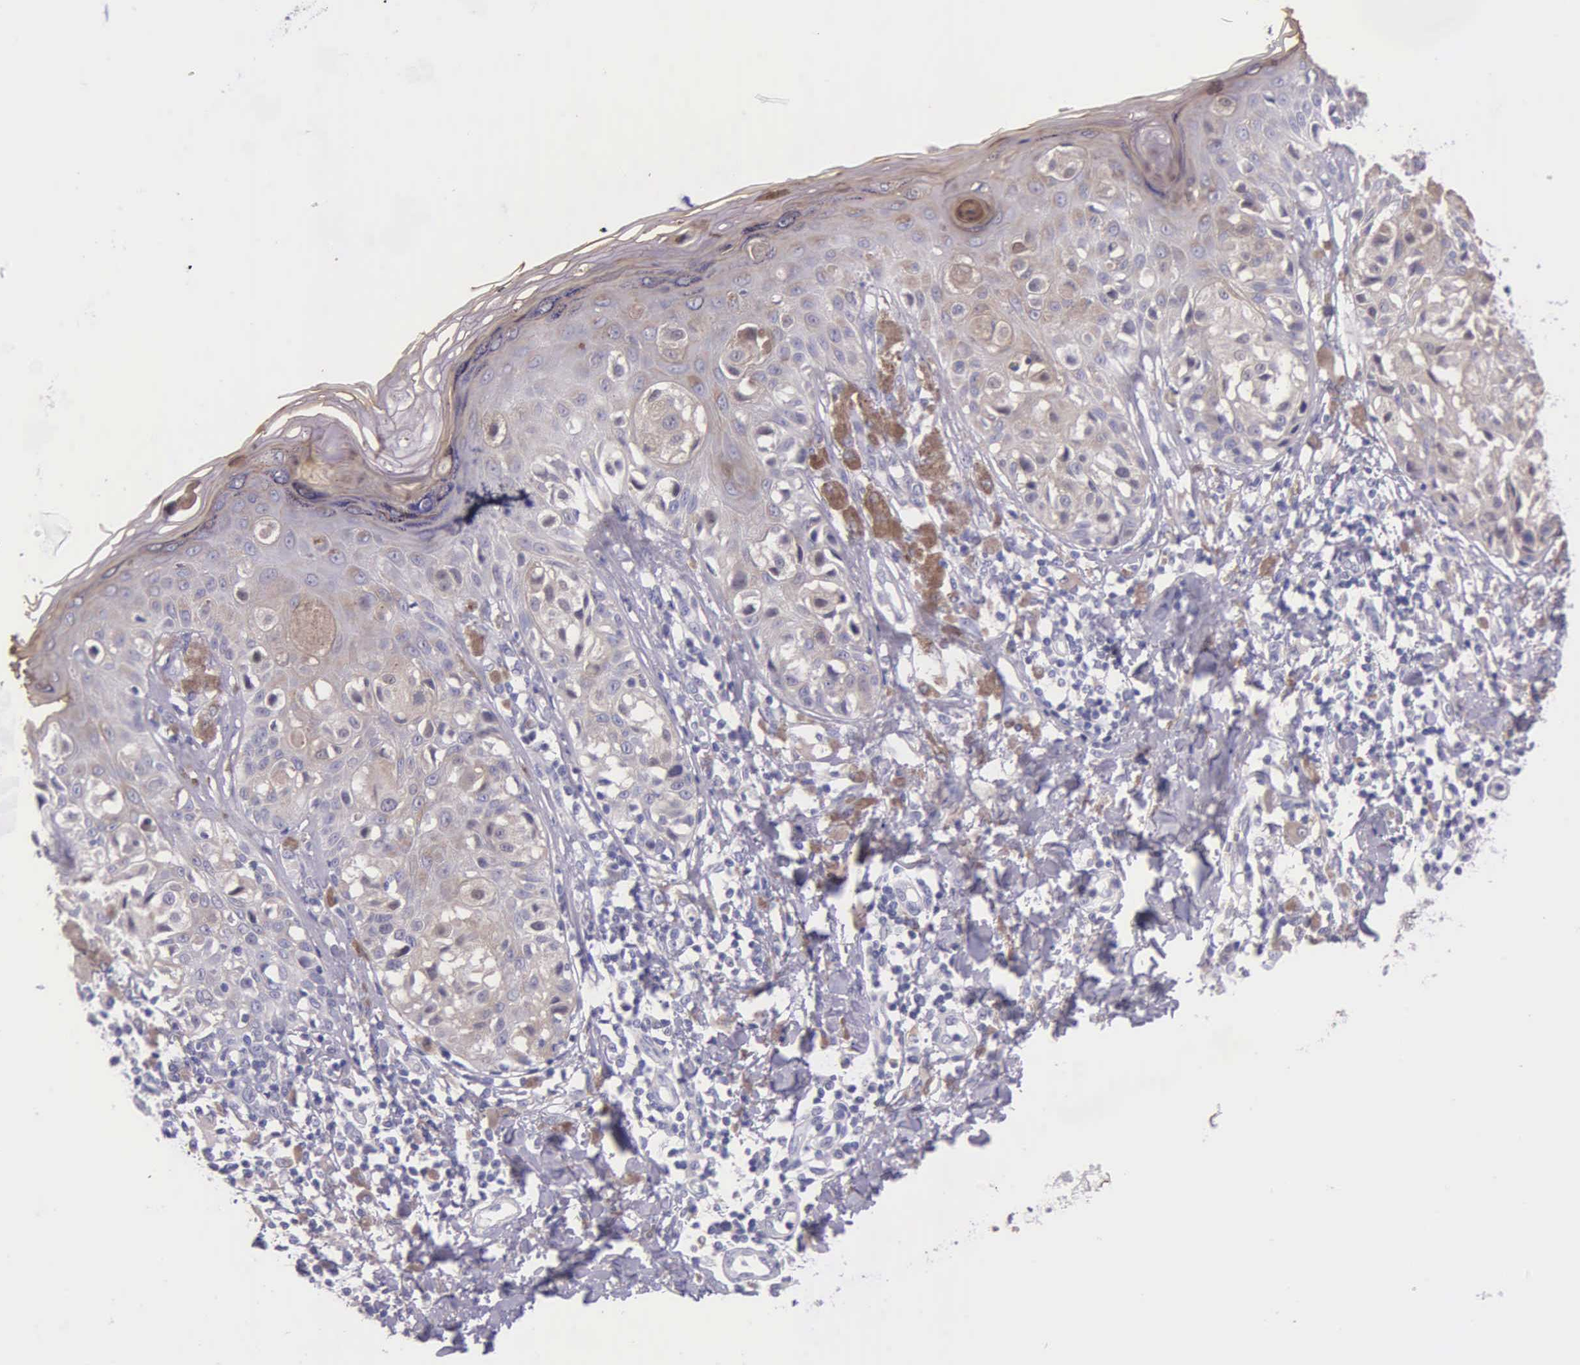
{"staining": {"intensity": "negative", "quantity": "none", "location": "none"}, "tissue": "melanoma", "cell_type": "Tumor cells", "image_type": "cancer", "snomed": [{"axis": "morphology", "description": "Malignant melanoma, NOS"}, {"axis": "topography", "description": "Skin"}], "caption": "IHC image of melanoma stained for a protein (brown), which shows no positivity in tumor cells.", "gene": "THSD7A", "patient": {"sex": "female", "age": 55}}